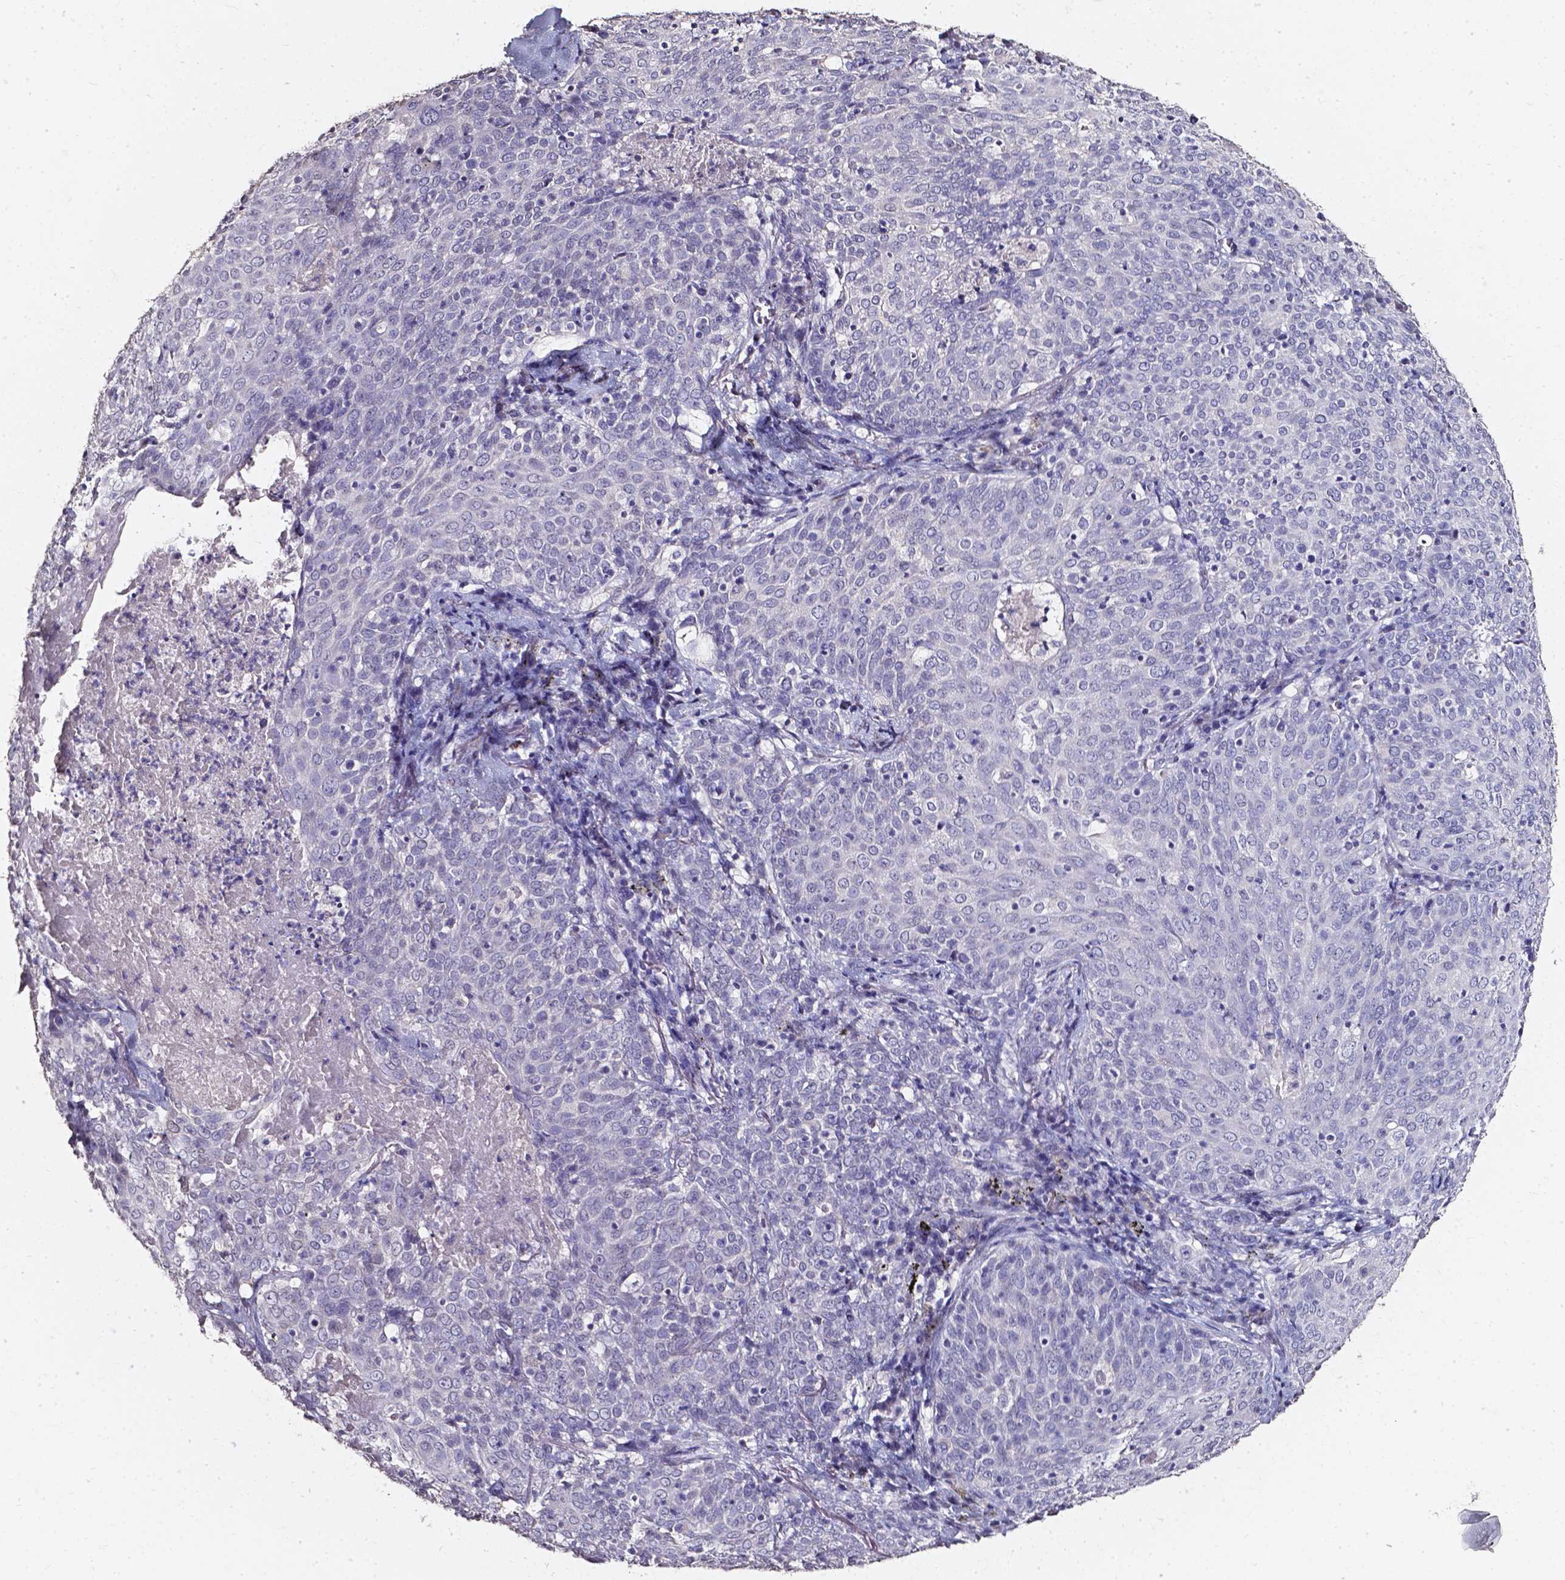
{"staining": {"intensity": "negative", "quantity": "none", "location": "none"}, "tissue": "lung cancer", "cell_type": "Tumor cells", "image_type": "cancer", "snomed": [{"axis": "morphology", "description": "Squamous cell carcinoma, NOS"}, {"axis": "topography", "description": "Lung"}], "caption": "Tumor cells are negative for protein expression in human lung cancer (squamous cell carcinoma).", "gene": "AKR1B10", "patient": {"sex": "male", "age": 82}}